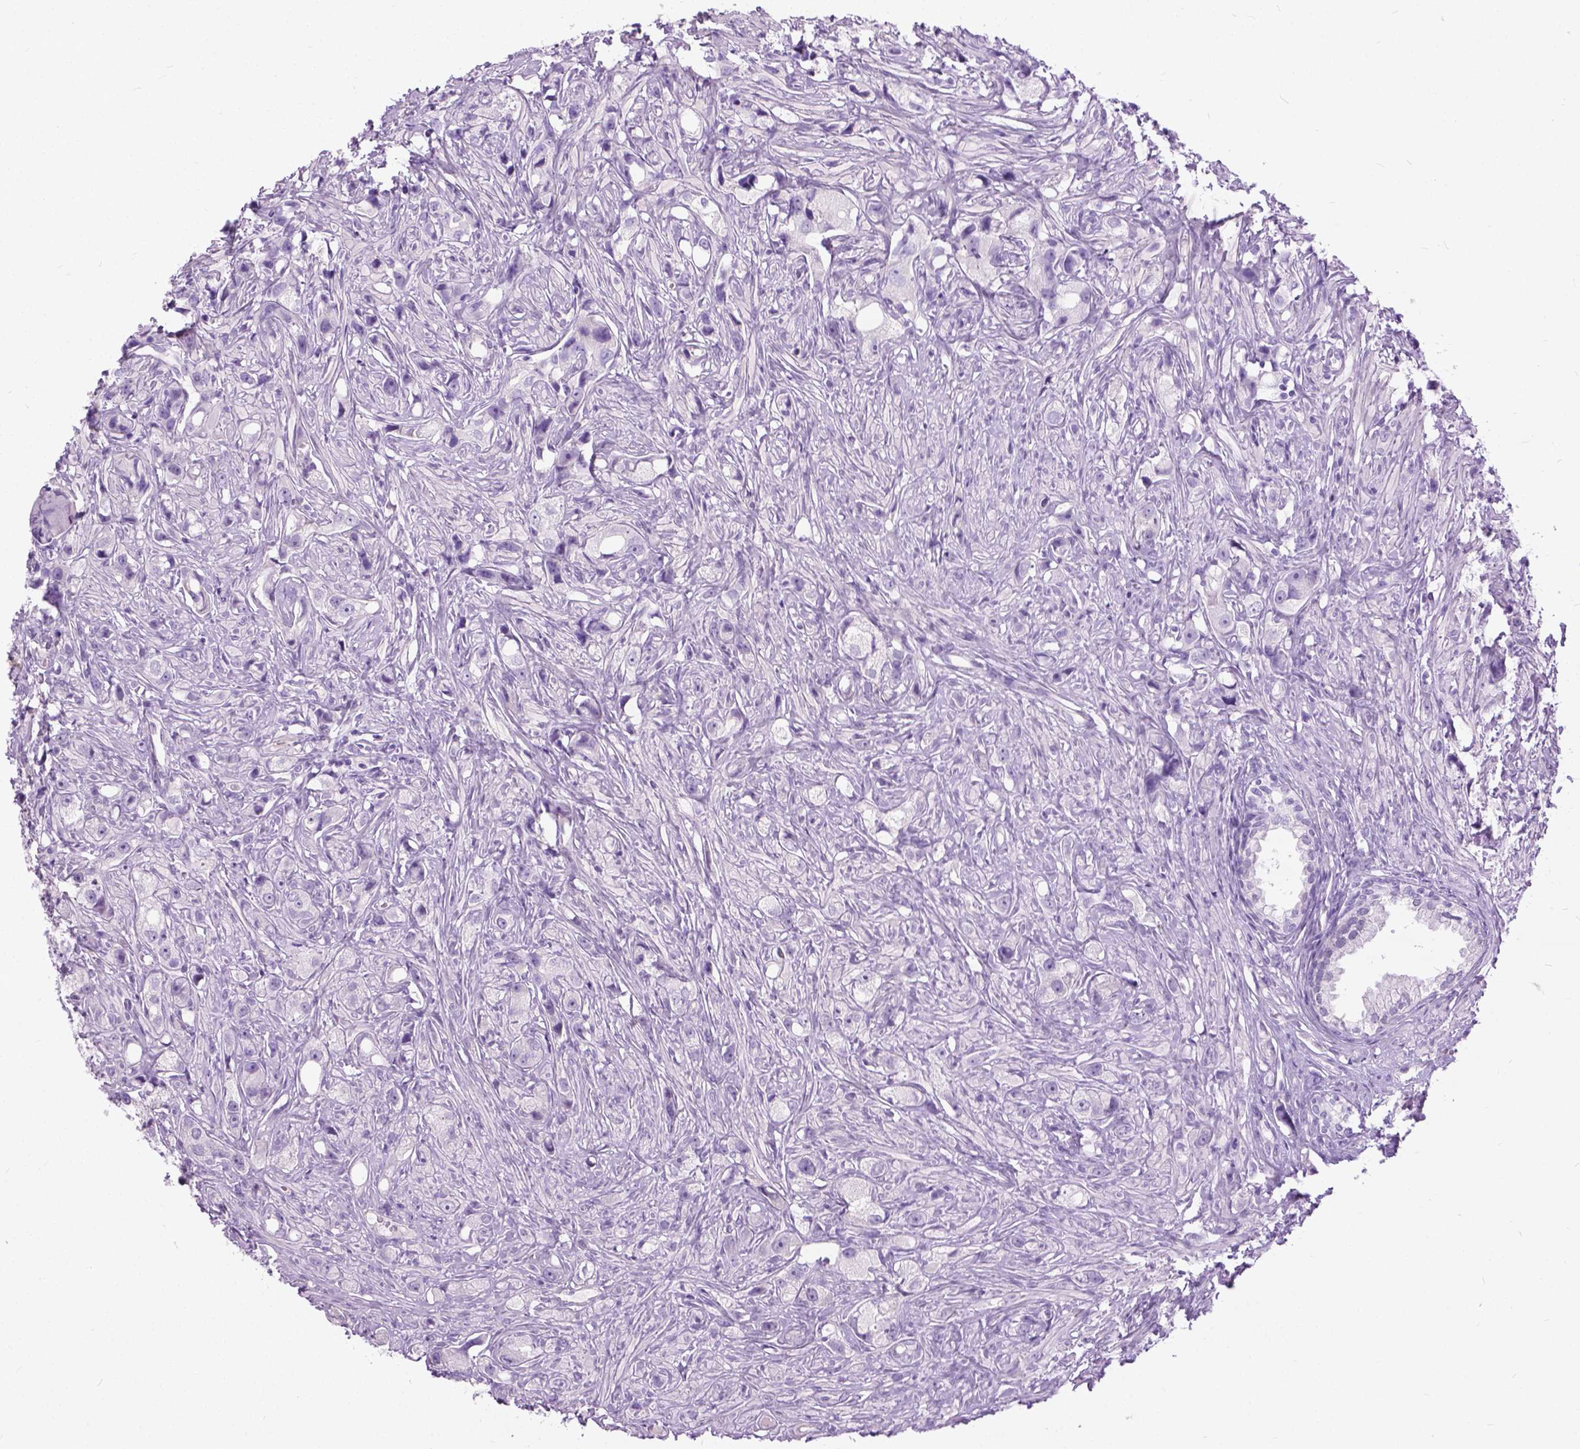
{"staining": {"intensity": "negative", "quantity": "none", "location": "none"}, "tissue": "prostate cancer", "cell_type": "Tumor cells", "image_type": "cancer", "snomed": [{"axis": "morphology", "description": "Adenocarcinoma, High grade"}, {"axis": "topography", "description": "Prostate"}], "caption": "High magnification brightfield microscopy of high-grade adenocarcinoma (prostate) stained with DAB (brown) and counterstained with hematoxylin (blue): tumor cells show no significant positivity. Brightfield microscopy of immunohistochemistry (IHC) stained with DAB (3,3'-diaminobenzidine) (brown) and hematoxylin (blue), captured at high magnification.", "gene": "PROB1", "patient": {"sex": "male", "age": 75}}